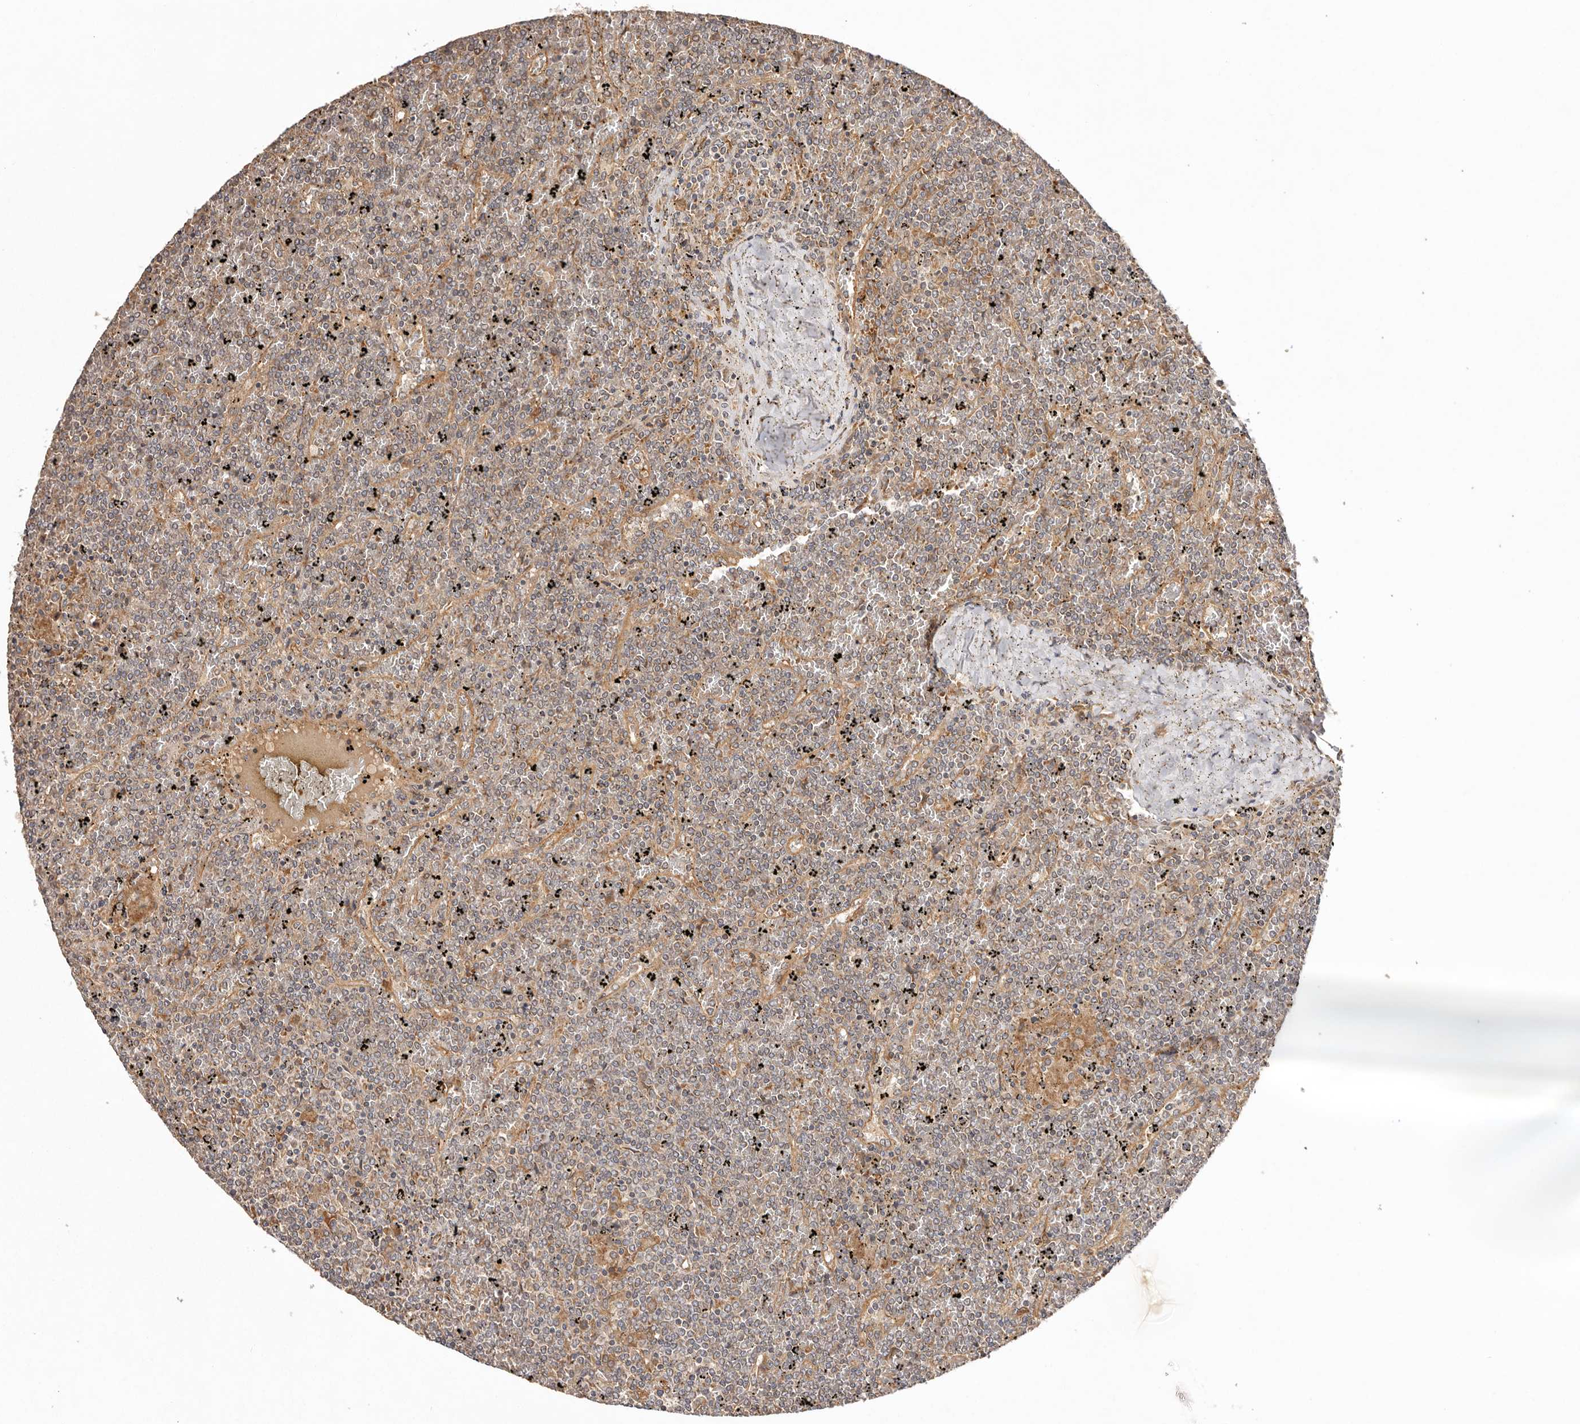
{"staining": {"intensity": "weak", "quantity": "25%-75%", "location": "cytoplasmic/membranous"}, "tissue": "lymphoma", "cell_type": "Tumor cells", "image_type": "cancer", "snomed": [{"axis": "morphology", "description": "Malignant lymphoma, non-Hodgkin's type, Low grade"}, {"axis": "topography", "description": "Spleen"}], "caption": "Lymphoma tissue displays weak cytoplasmic/membranous staining in about 25%-75% of tumor cells Using DAB (brown) and hematoxylin (blue) stains, captured at high magnification using brightfield microscopy.", "gene": "UBR2", "patient": {"sex": "female", "age": 19}}